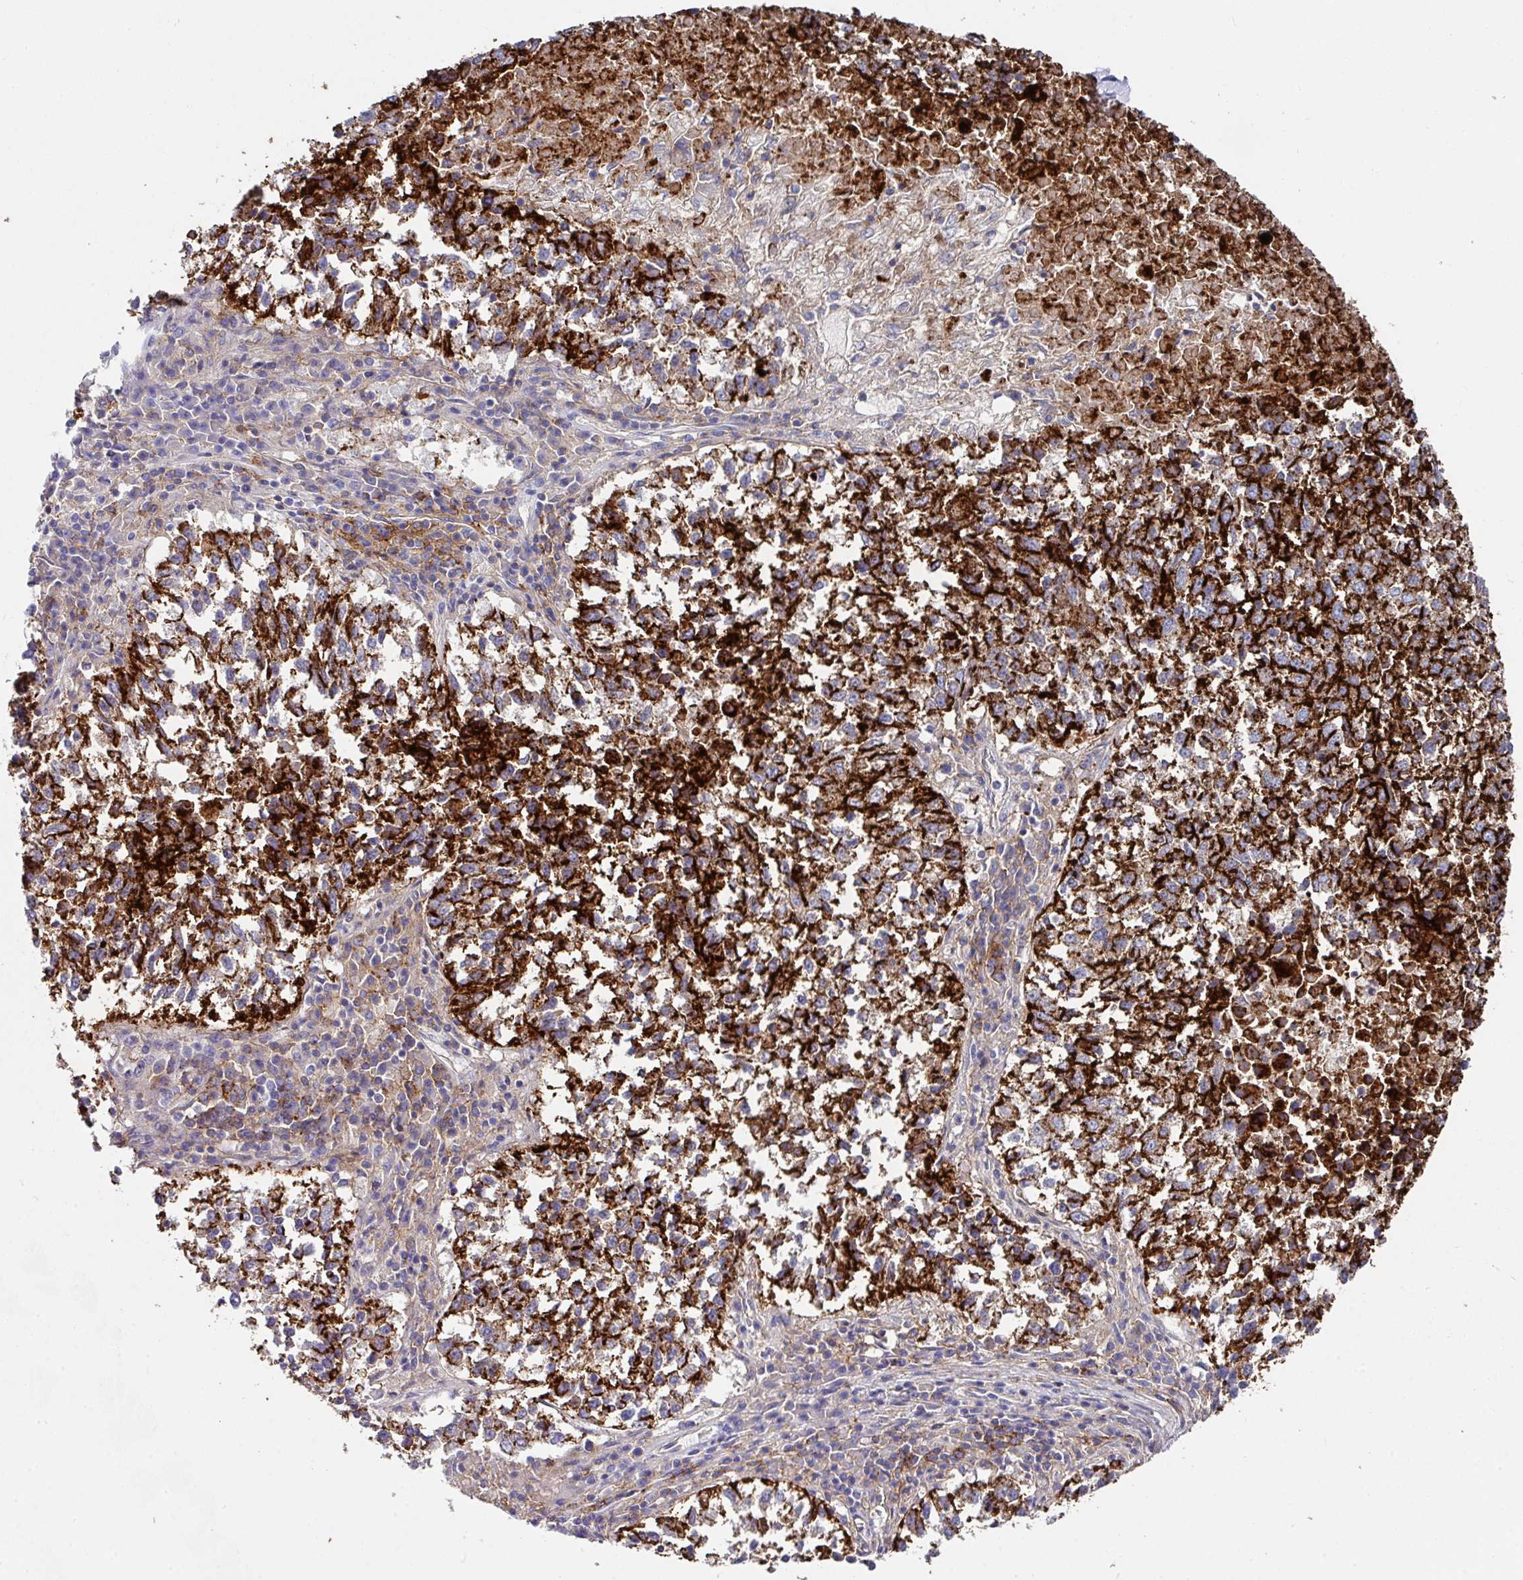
{"staining": {"intensity": "strong", "quantity": ">75%", "location": "cytoplasmic/membranous"}, "tissue": "lung cancer", "cell_type": "Tumor cells", "image_type": "cancer", "snomed": [{"axis": "morphology", "description": "Squamous cell carcinoma, NOS"}, {"axis": "topography", "description": "Lung"}], "caption": "Protein expression analysis of lung cancer displays strong cytoplasmic/membranous positivity in about >75% of tumor cells. (DAB IHC with brightfield microscopy, high magnification).", "gene": "CLDN1", "patient": {"sex": "male", "age": 73}}